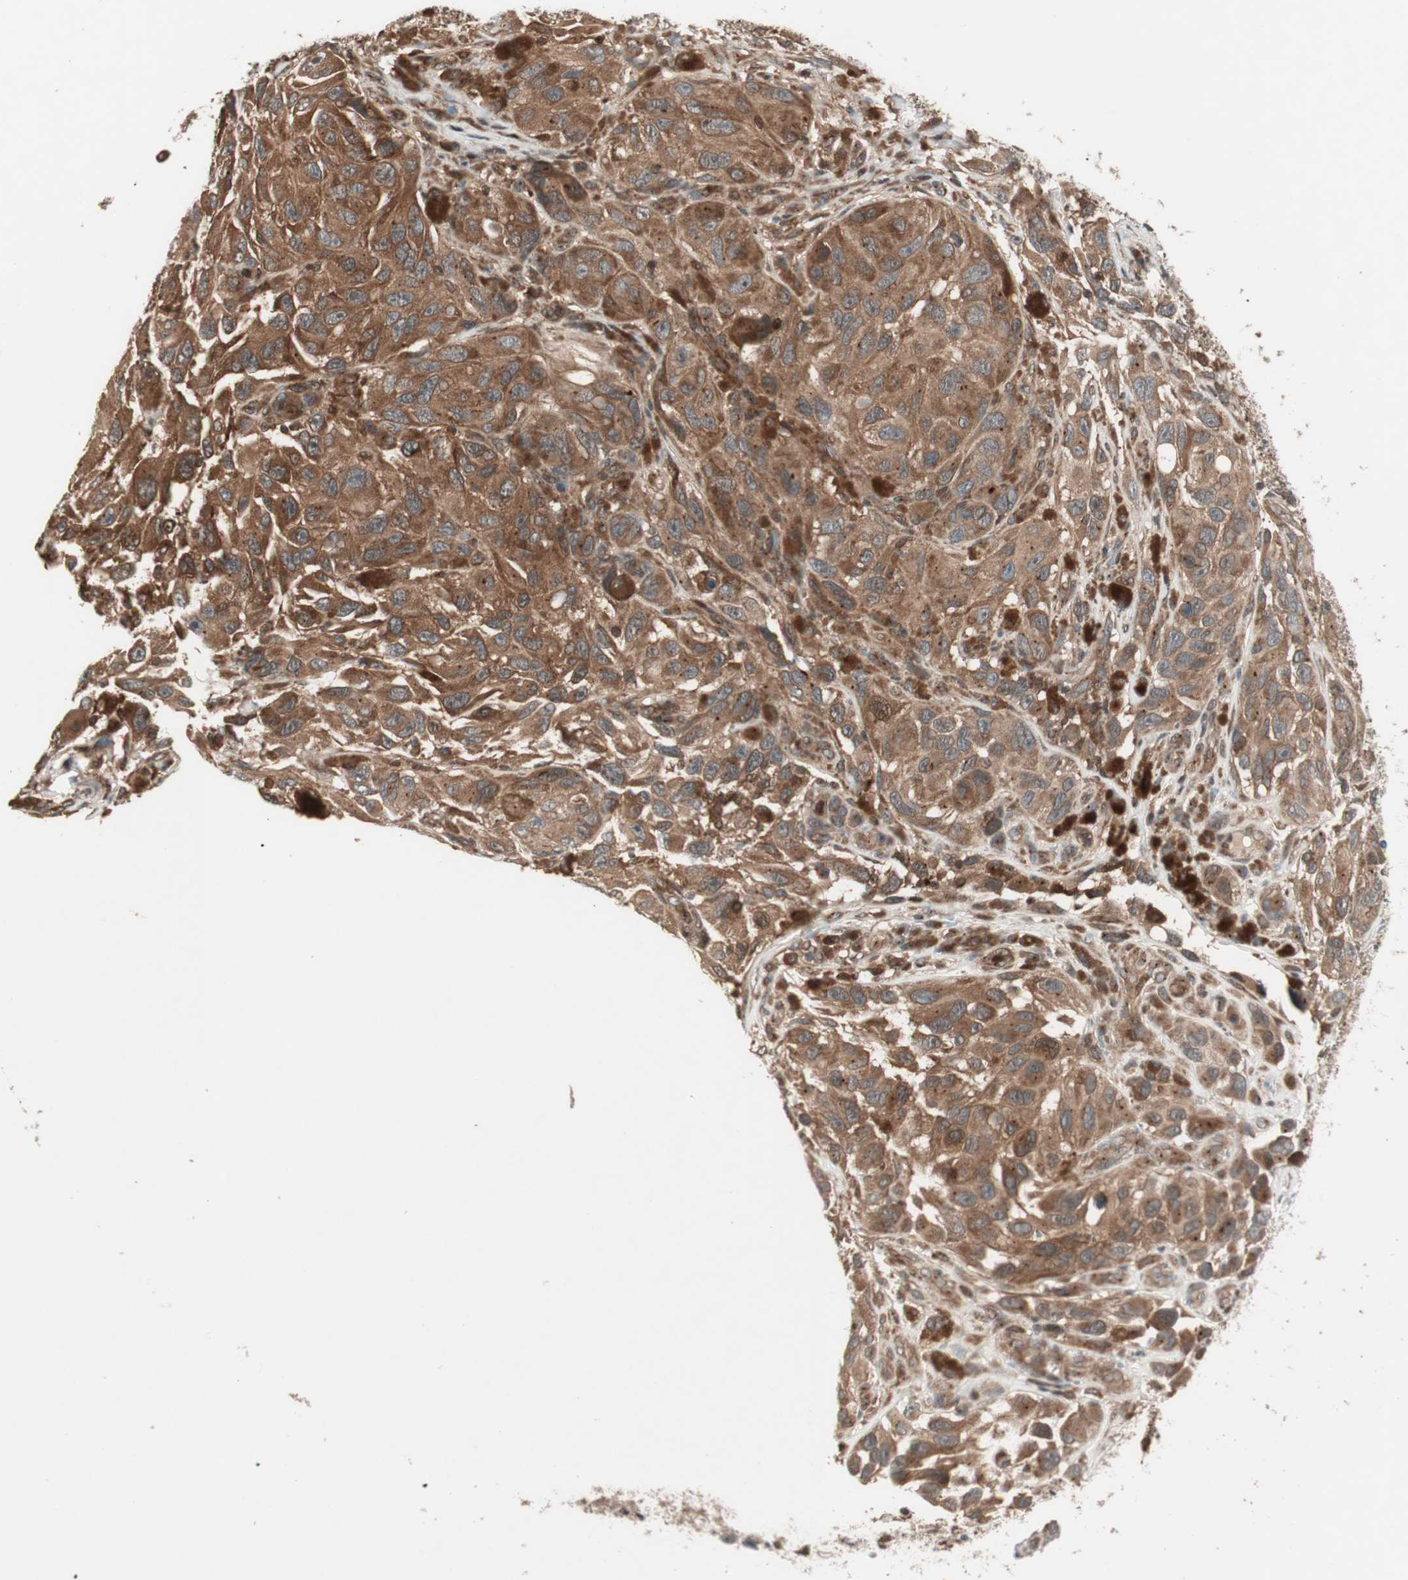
{"staining": {"intensity": "moderate", "quantity": ">75%", "location": "cytoplasmic/membranous"}, "tissue": "melanoma", "cell_type": "Tumor cells", "image_type": "cancer", "snomed": [{"axis": "morphology", "description": "Malignant melanoma, NOS"}, {"axis": "topography", "description": "Skin"}], "caption": "Melanoma stained for a protein (brown) reveals moderate cytoplasmic/membranous positive positivity in about >75% of tumor cells.", "gene": "PRKG2", "patient": {"sex": "female", "age": 73}}